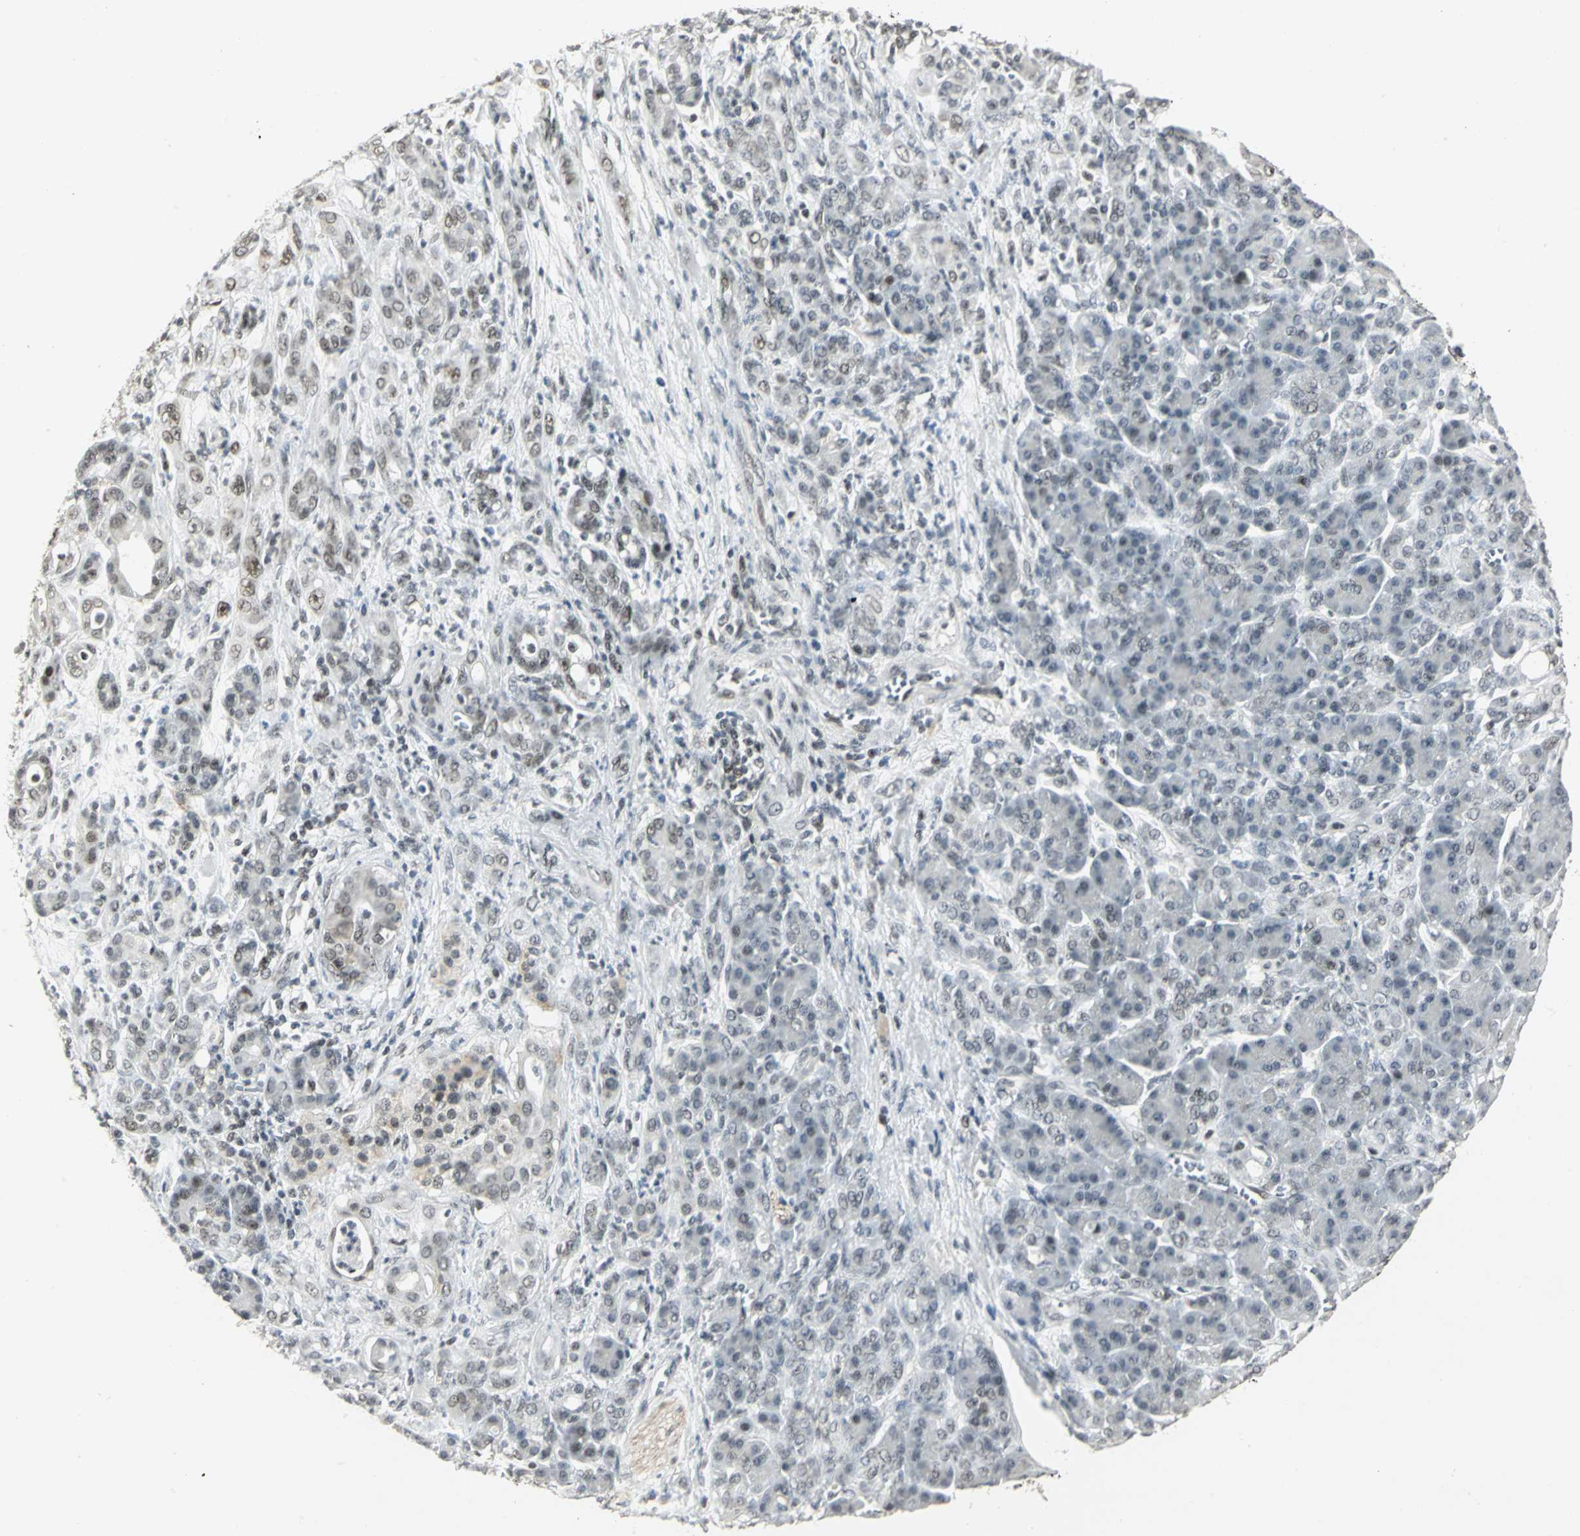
{"staining": {"intensity": "weak", "quantity": "25%-75%", "location": "nuclear"}, "tissue": "pancreatic cancer", "cell_type": "Tumor cells", "image_type": "cancer", "snomed": [{"axis": "morphology", "description": "Adenocarcinoma, NOS"}, {"axis": "topography", "description": "Pancreas"}], "caption": "Pancreatic cancer (adenocarcinoma) was stained to show a protein in brown. There is low levels of weak nuclear staining in about 25%-75% of tumor cells.", "gene": "CBX3", "patient": {"sex": "male", "age": 59}}